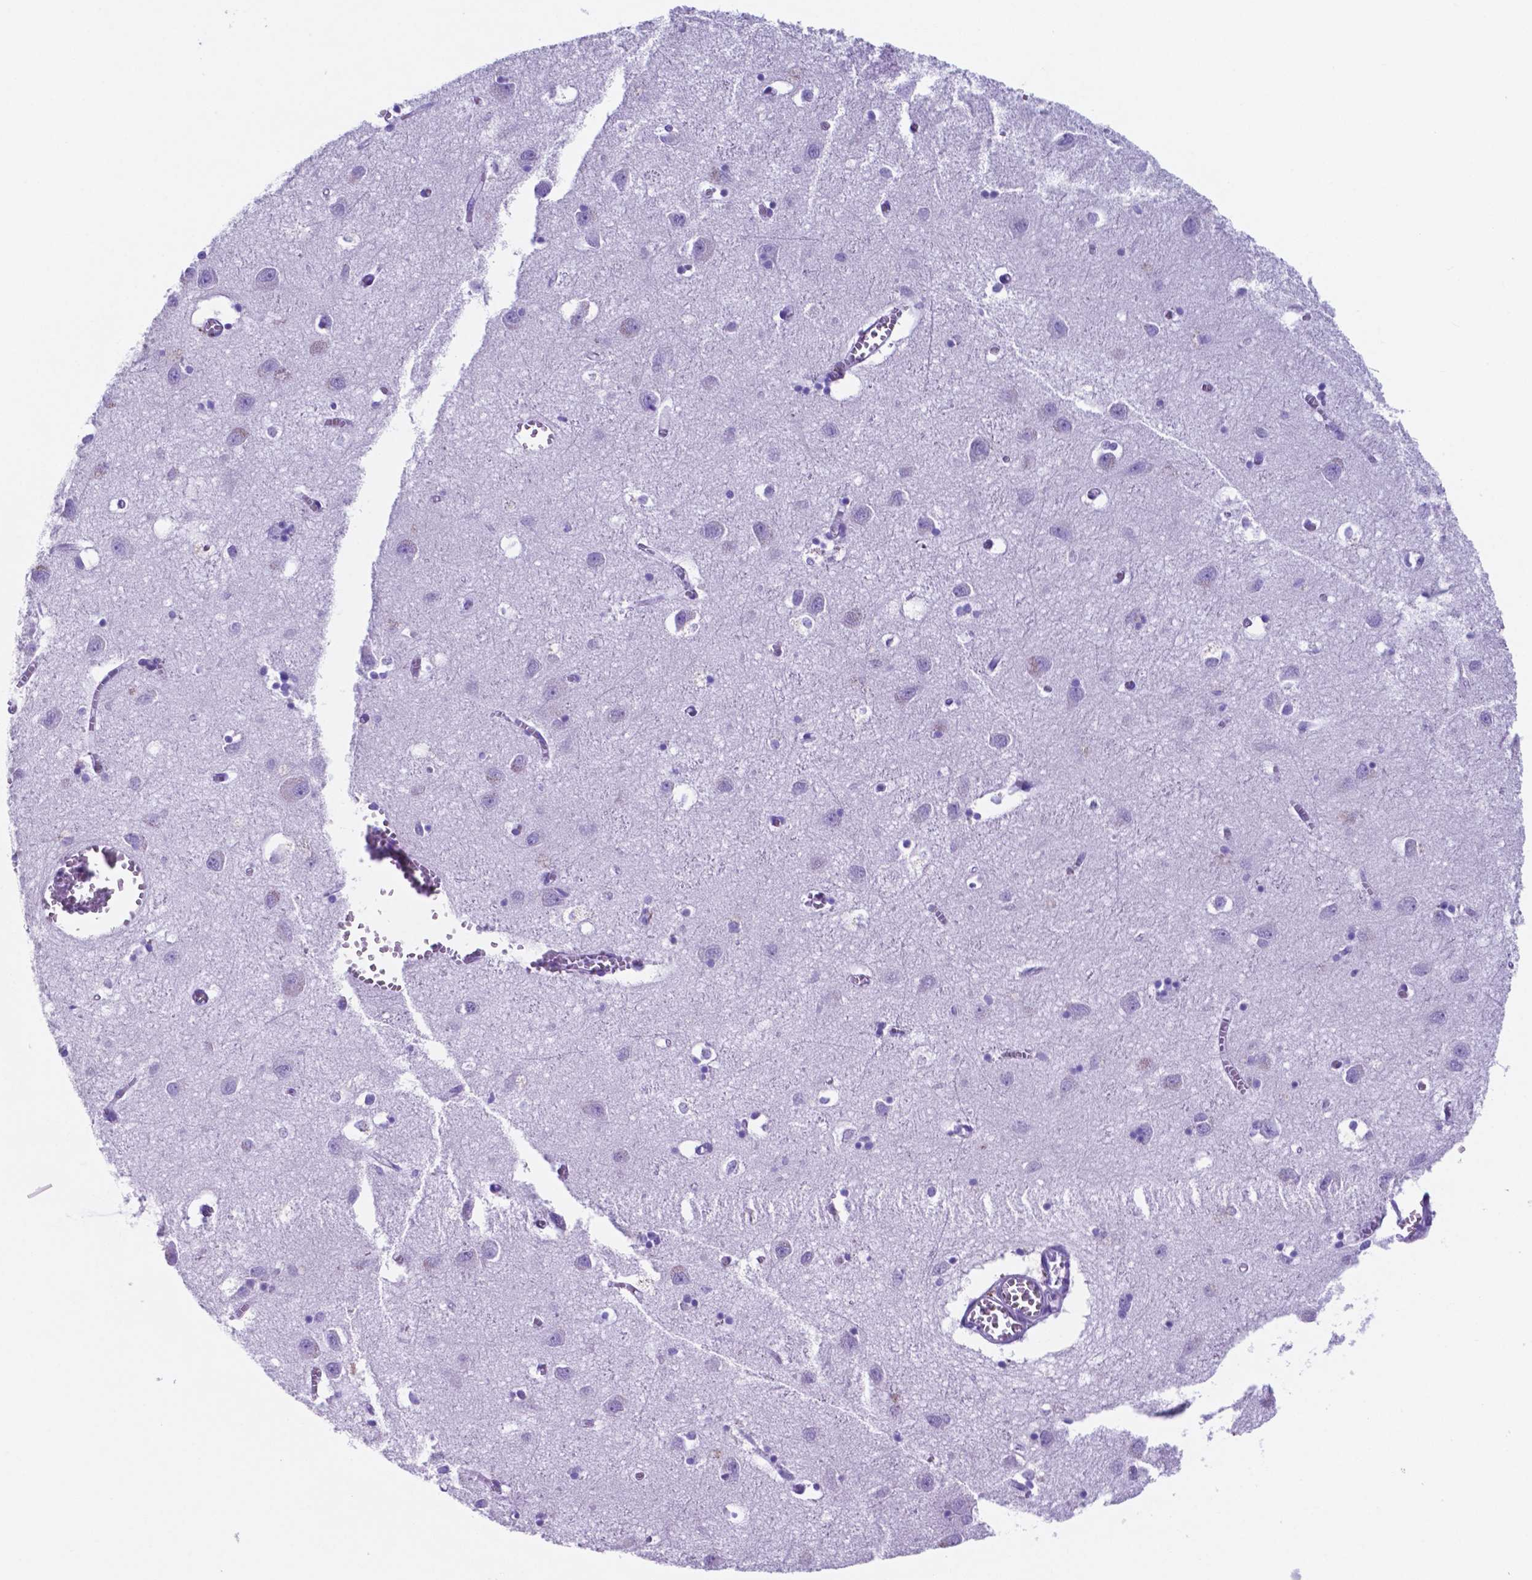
{"staining": {"intensity": "negative", "quantity": "none", "location": "none"}, "tissue": "cerebral cortex", "cell_type": "Endothelial cells", "image_type": "normal", "snomed": [{"axis": "morphology", "description": "Normal tissue, NOS"}, {"axis": "topography", "description": "Cerebral cortex"}], "caption": "A high-resolution image shows IHC staining of unremarkable cerebral cortex, which demonstrates no significant positivity in endothelial cells. The staining is performed using DAB (3,3'-diaminobenzidine) brown chromogen with nuclei counter-stained in using hematoxylin.", "gene": "DNAAF8", "patient": {"sex": "male", "age": 70}}